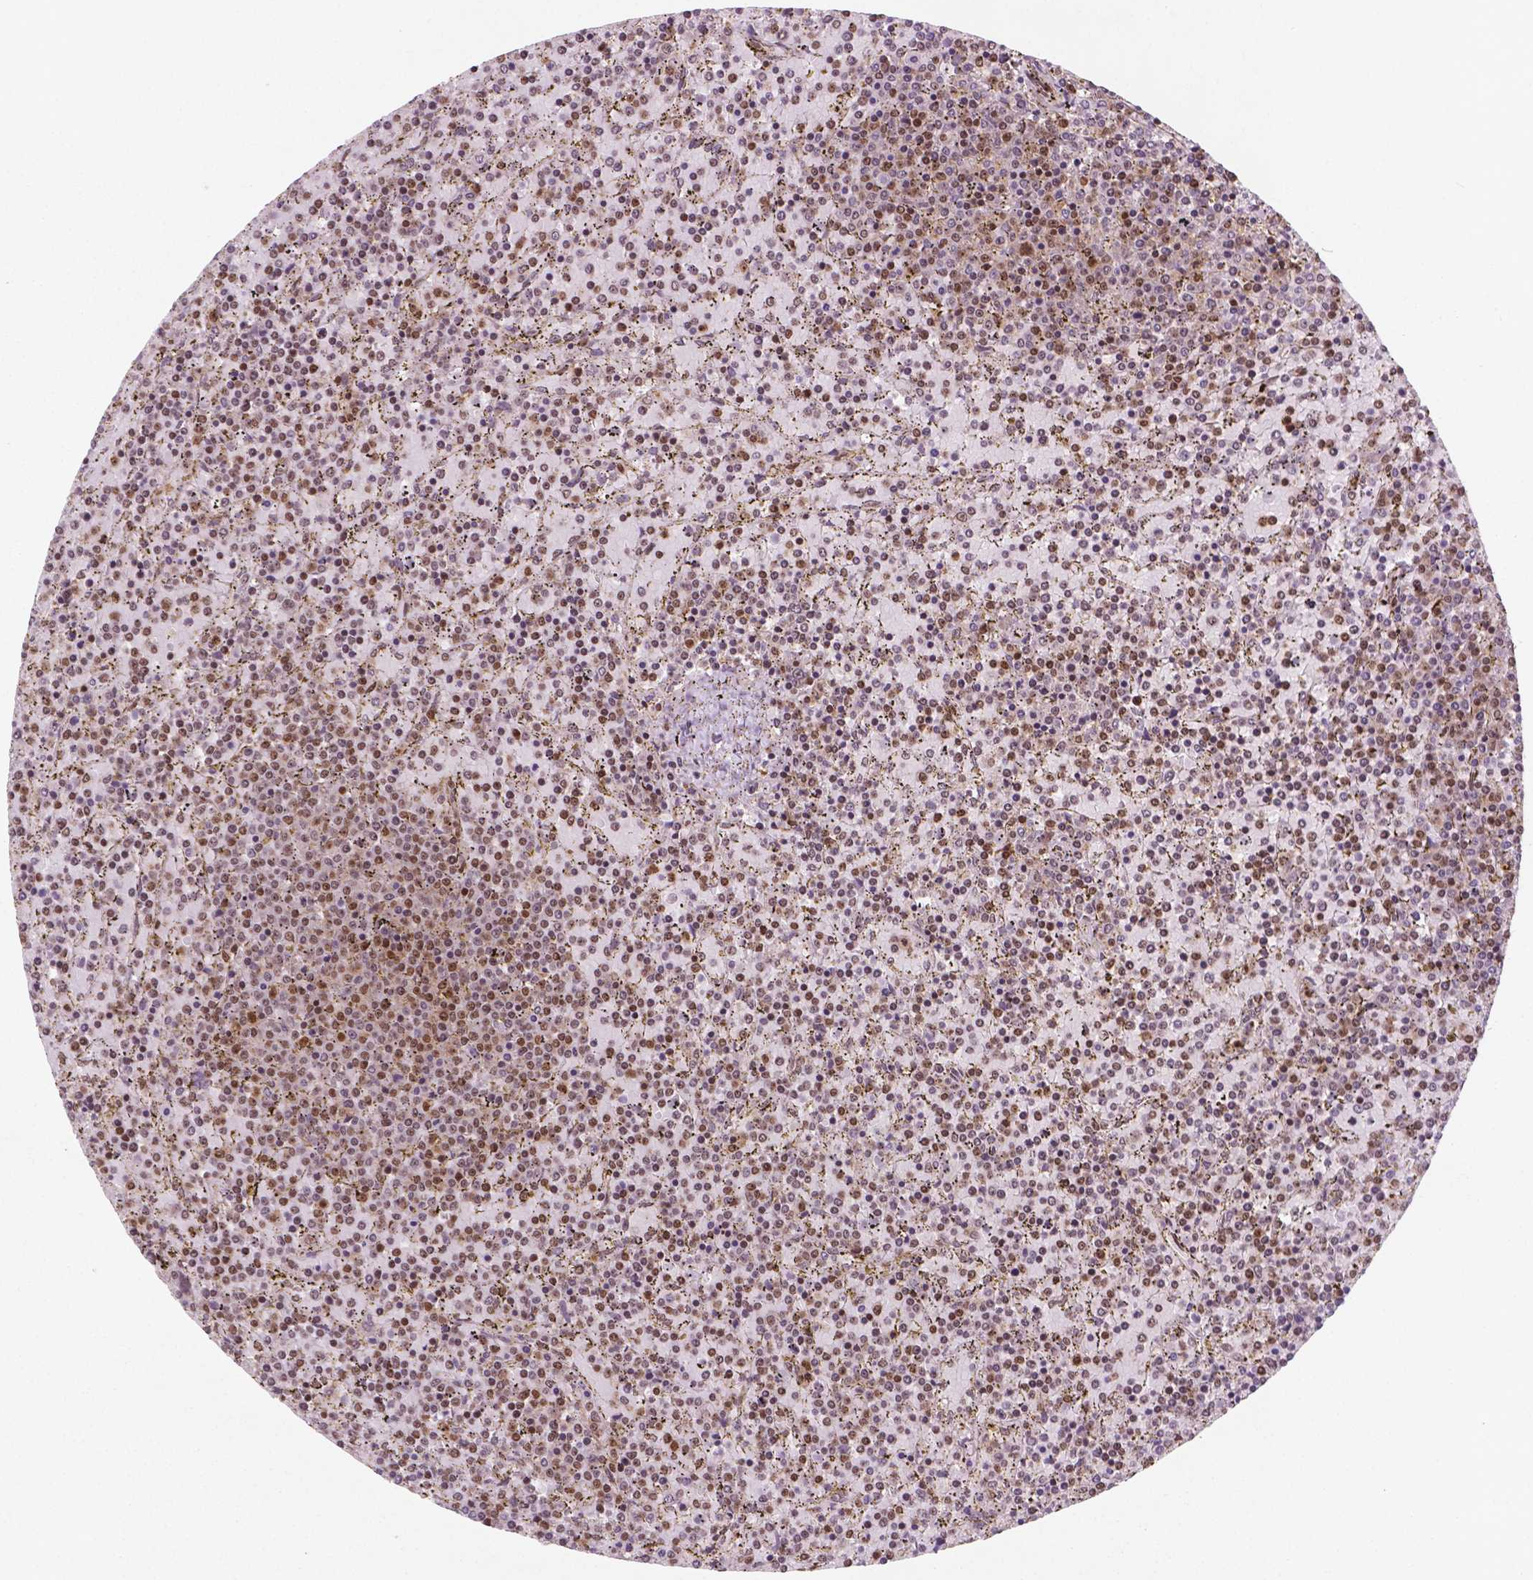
{"staining": {"intensity": "moderate", "quantity": "25%-75%", "location": "nuclear"}, "tissue": "lymphoma", "cell_type": "Tumor cells", "image_type": "cancer", "snomed": [{"axis": "morphology", "description": "Malignant lymphoma, non-Hodgkin's type, Low grade"}, {"axis": "topography", "description": "Spleen"}], "caption": "A brown stain shows moderate nuclear expression of a protein in low-grade malignant lymphoma, non-Hodgkin's type tumor cells.", "gene": "SIRT6", "patient": {"sex": "female", "age": 77}}